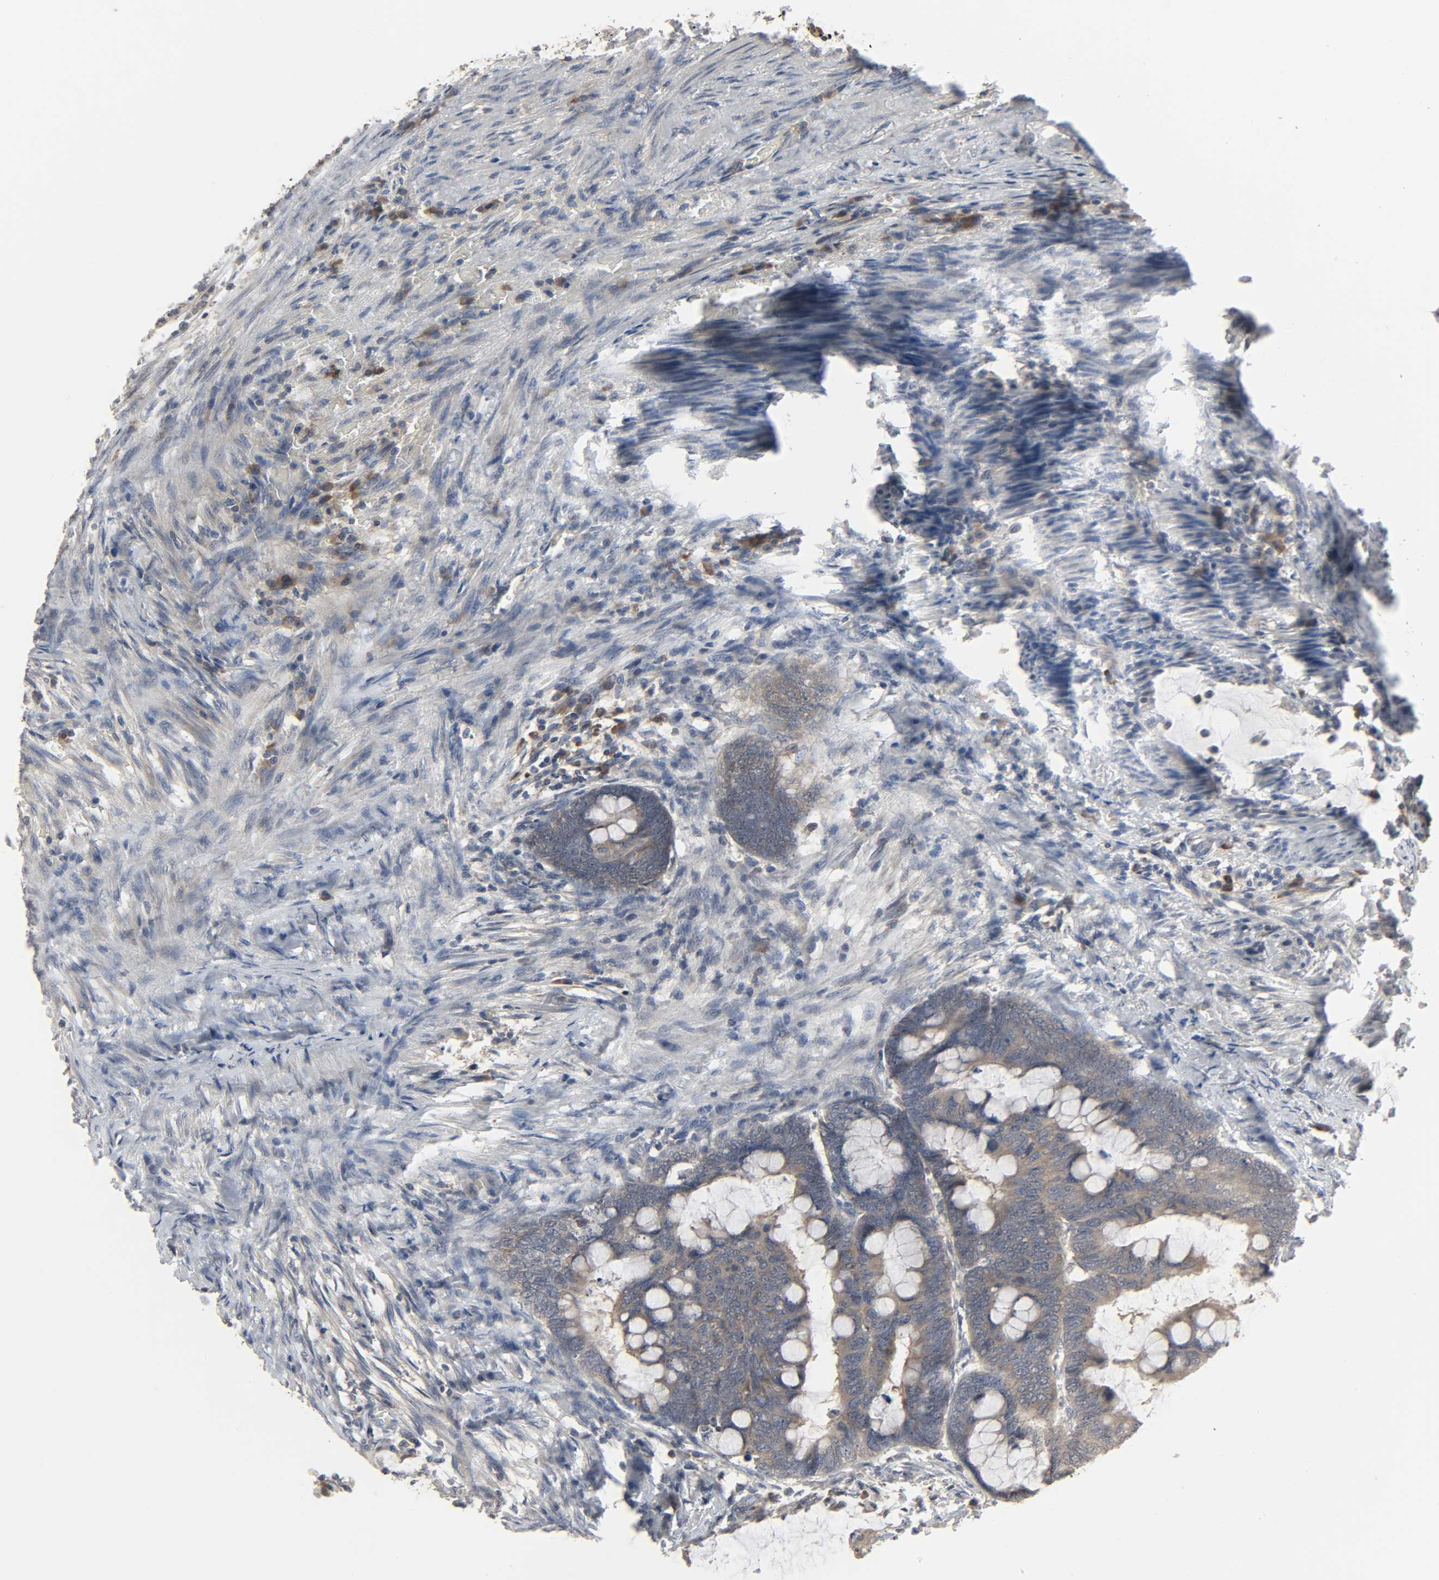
{"staining": {"intensity": "moderate", "quantity": ">75%", "location": "cytoplasmic/membranous"}, "tissue": "colorectal cancer", "cell_type": "Tumor cells", "image_type": "cancer", "snomed": [{"axis": "morphology", "description": "Normal tissue, NOS"}, {"axis": "morphology", "description": "Adenocarcinoma, NOS"}, {"axis": "topography", "description": "Rectum"}, {"axis": "topography", "description": "Peripheral nerve tissue"}], "caption": "Tumor cells reveal medium levels of moderate cytoplasmic/membranous expression in about >75% of cells in human colorectal cancer (adenocarcinoma).", "gene": "PLEKHA2", "patient": {"sex": "male", "age": 92}}